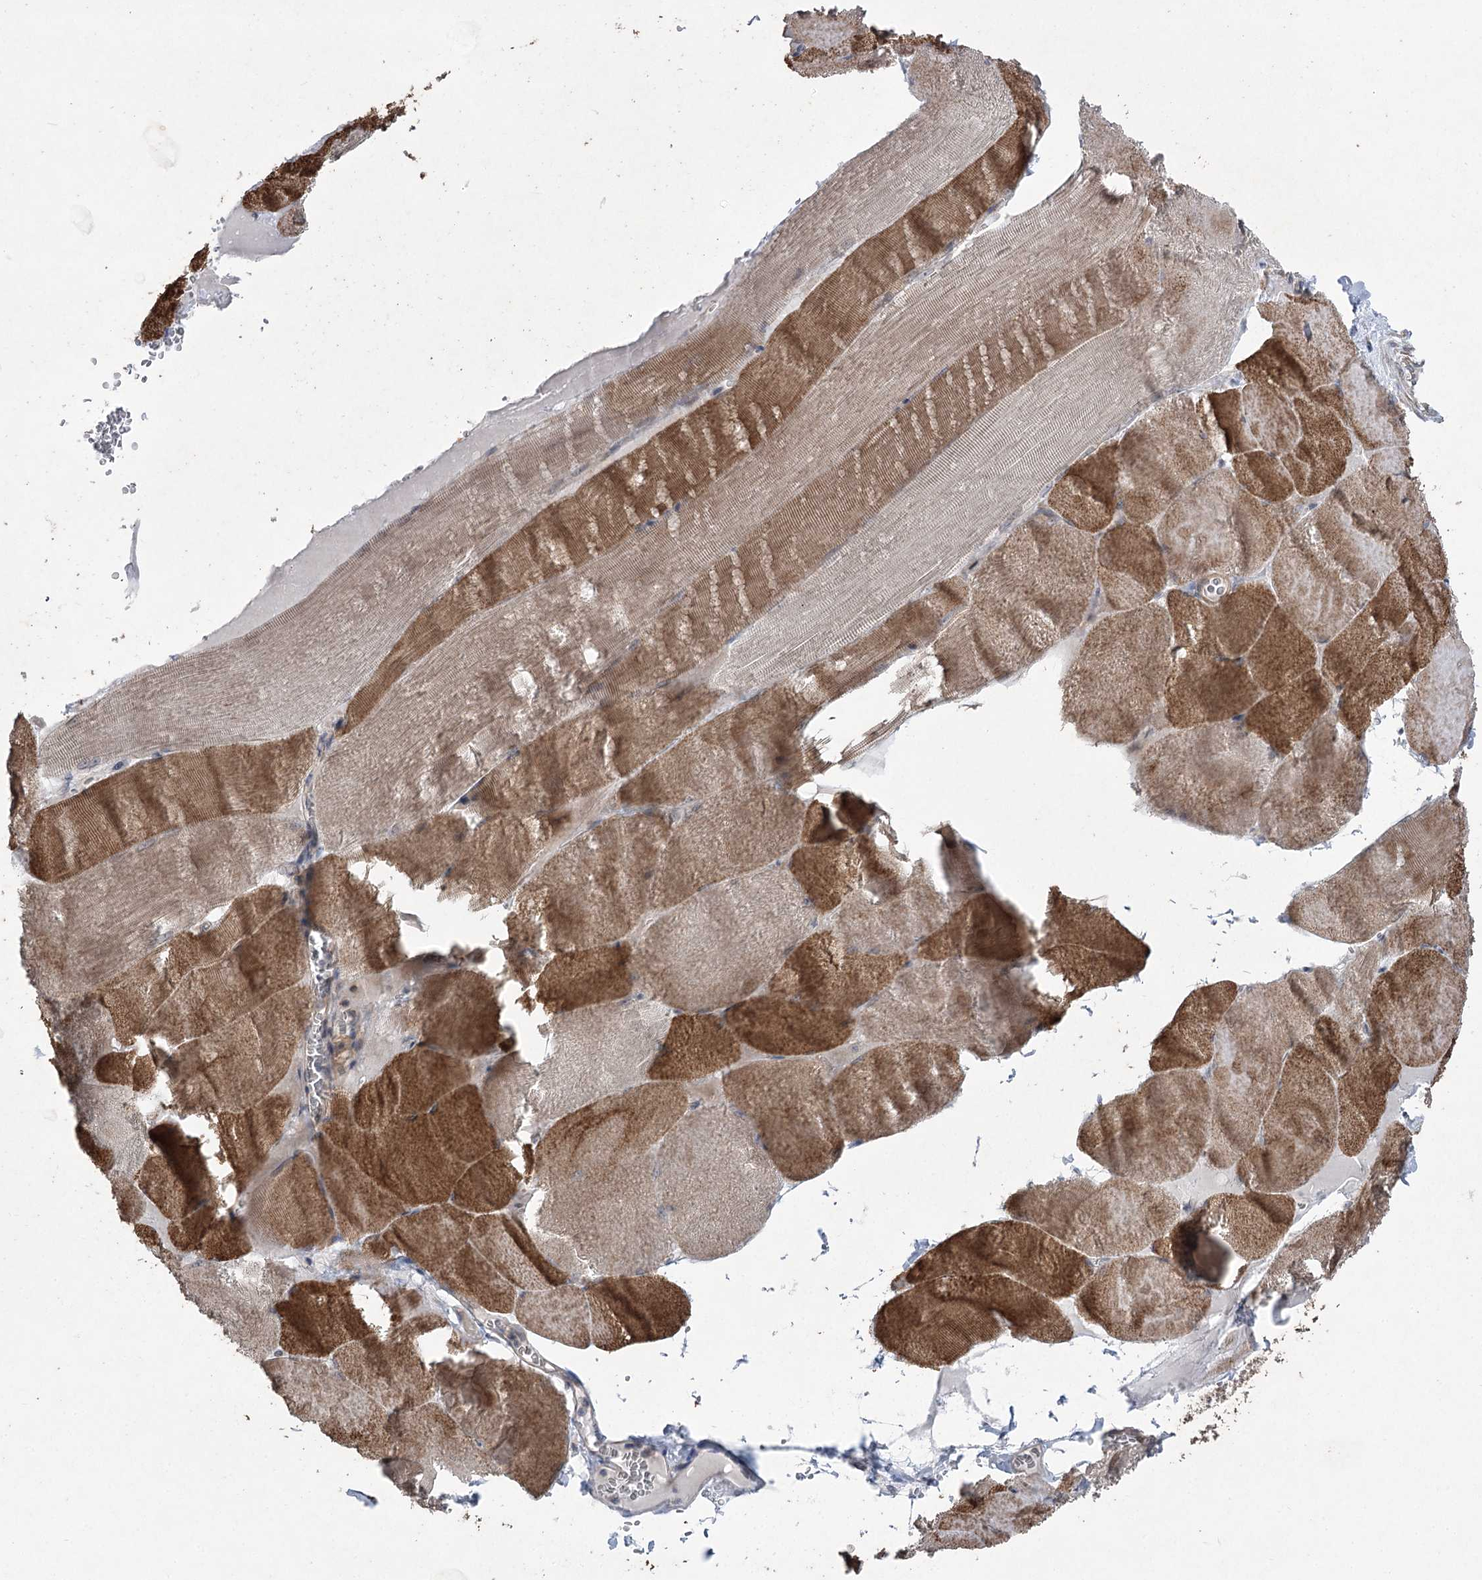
{"staining": {"intensity": "moderate", "quantity": ">75%", "location": "cytoplasmic/membranous"}, "tissue": "skeletal muscle", "cell_type": "Myocytes", "image_type": "normal", "snomed": [{"axis": "morphology", "description": "Normal tissue, NOS"}, {"axis": "morphology", "description": "Basal cell carcinoma"}, {"axis": "topography", "description": "Skeletal muscle"}], "caption": "Immunohistochemical staining of normal human skeletal muscle reveals moderate cytoplasmic/membranous protein expression in approximately >75% of myocytes.", "gene": "SCN11A", "patient": {"sex": "female", "age": 64}}